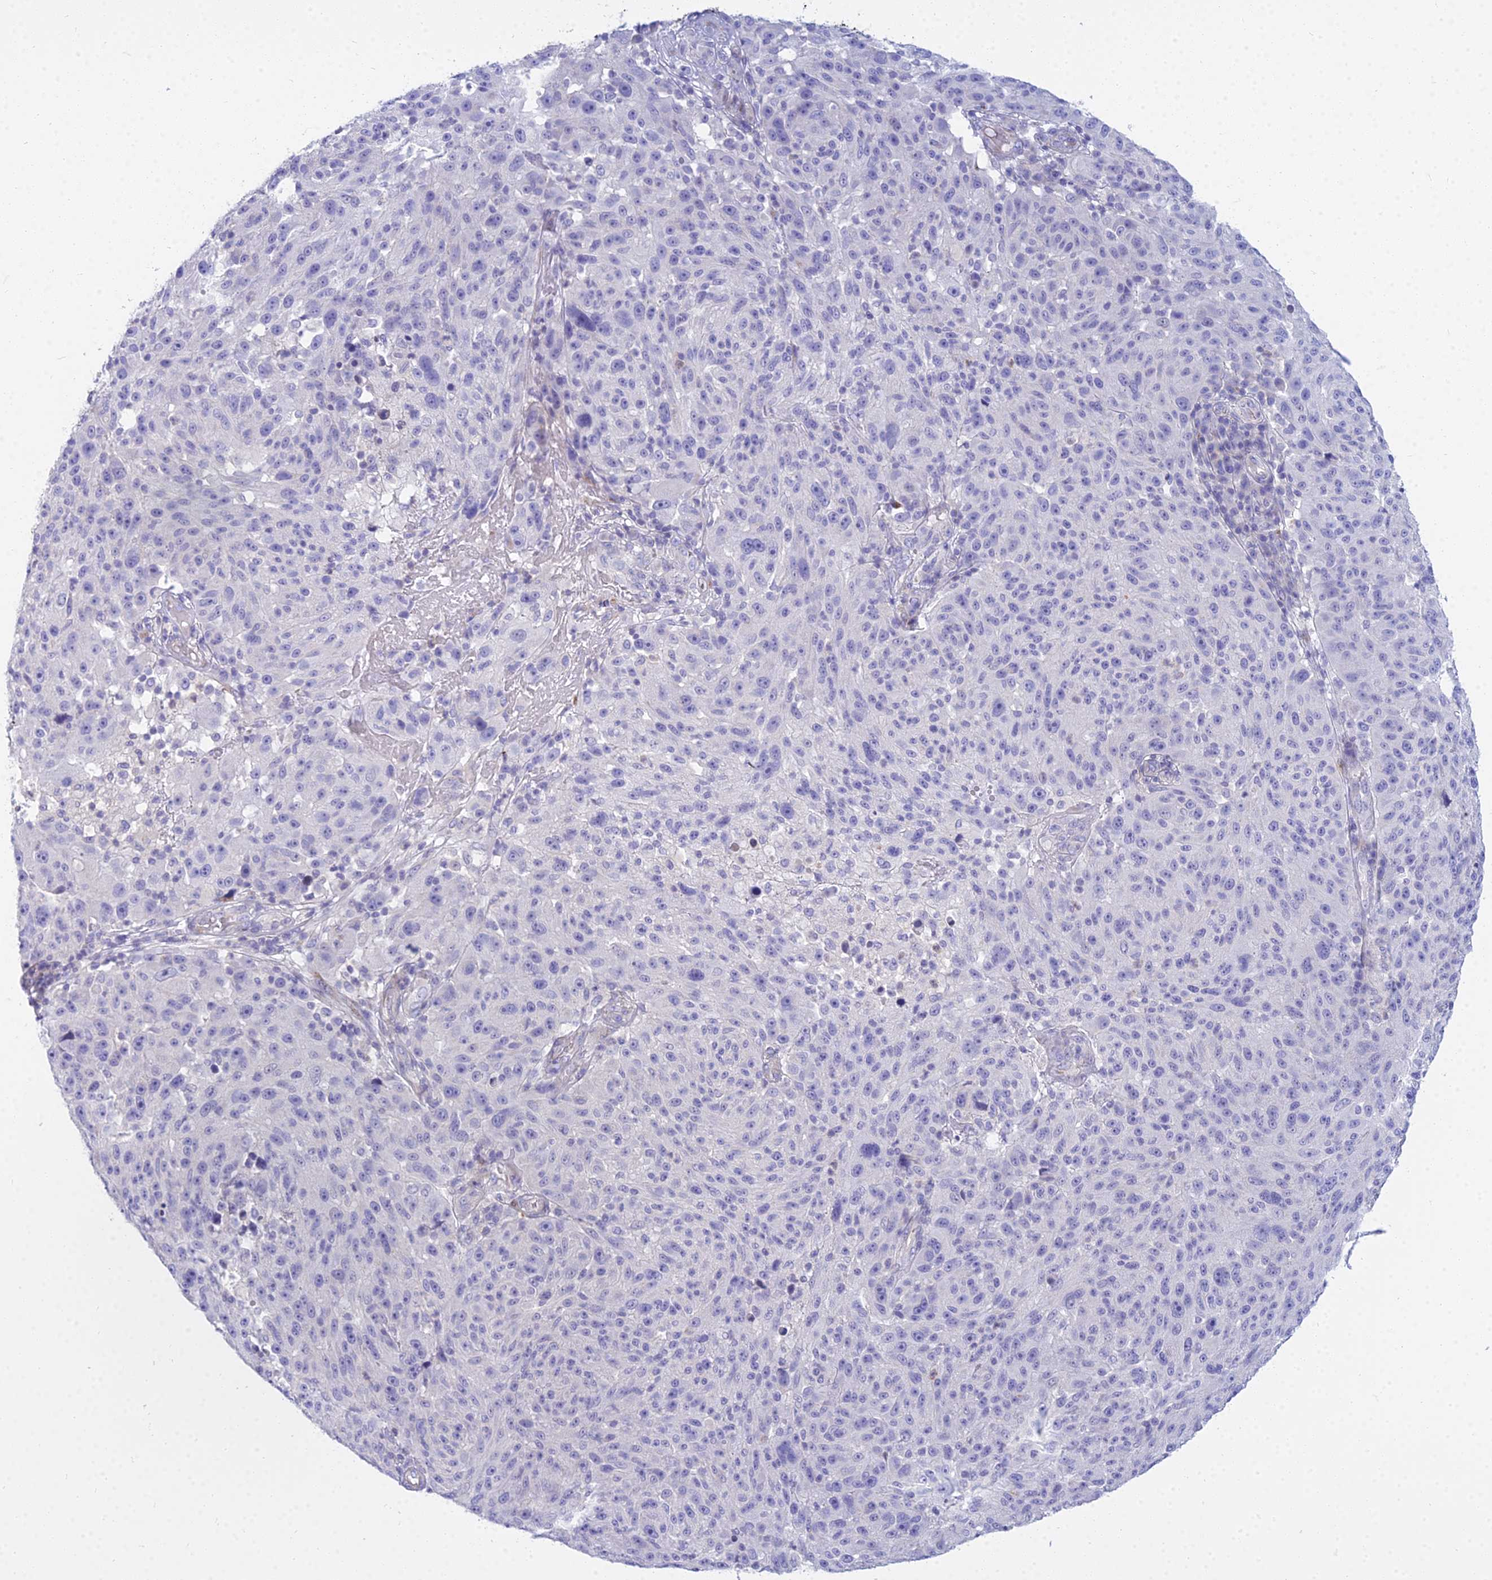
{"staining": {"intensity": "negative", "quantity": "none", "location": "none"}, "tissue": "melanoma", "cell_type": "Tumor cells", "image_type": "cancer", "snomed": [{"axis": "morphology", "description": "Malignant melanoma, NOS"}, {"axis": "topography", "description": "Skin"}], "caption": "The histopathology image exhibits no staining of tumor cells in malignant melanoma.", "gene": "SMIM24", "patient": {"sex": "male", "age": 53}}